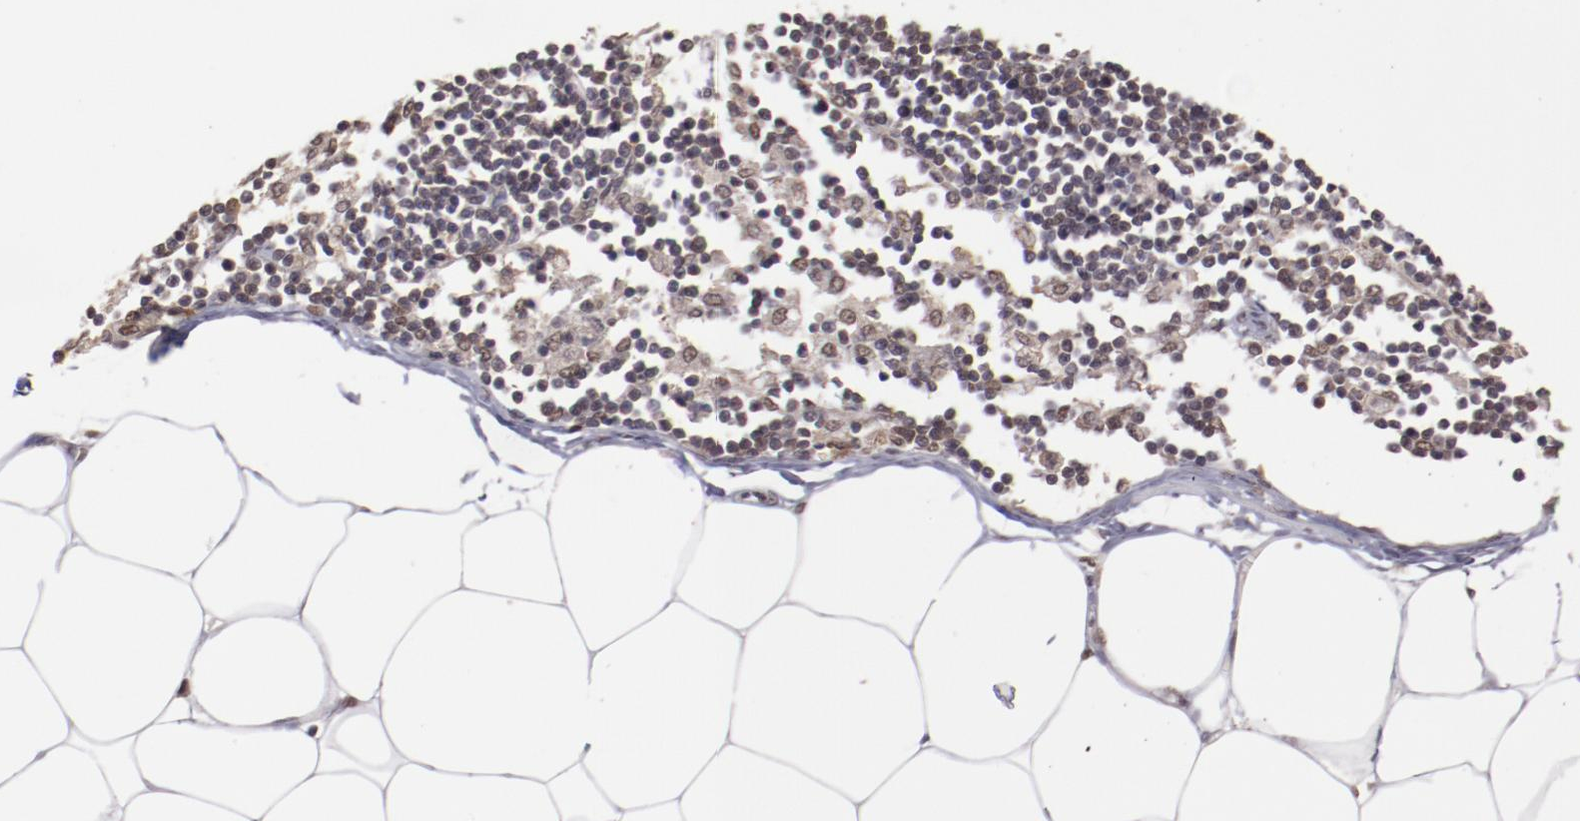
{"staining": {"intensity": "moderate", "quantity": ">75%", "location": "nuclear"}, "tissue": "adipose tissue", "cell_type": "Adipocytes", "image_type": "normal", "snomed": [{"axis": "morphology", "description": "Normal tissue, NOS"}, {"axis": "morphology", "description": "Adenocarcinoma, NOS"}, {"axis": "topography", "description": "Colon"}, {"axis": "topography", "description": "Peripheral nerve tissue"}], "caption": "The photomicrograph displays a brown stain indicating the presence of a protein in the nuclear of adipocytes in adipose tissue.", "gene": "ARNT", "patient": {"sex": "male", "age": 14}}